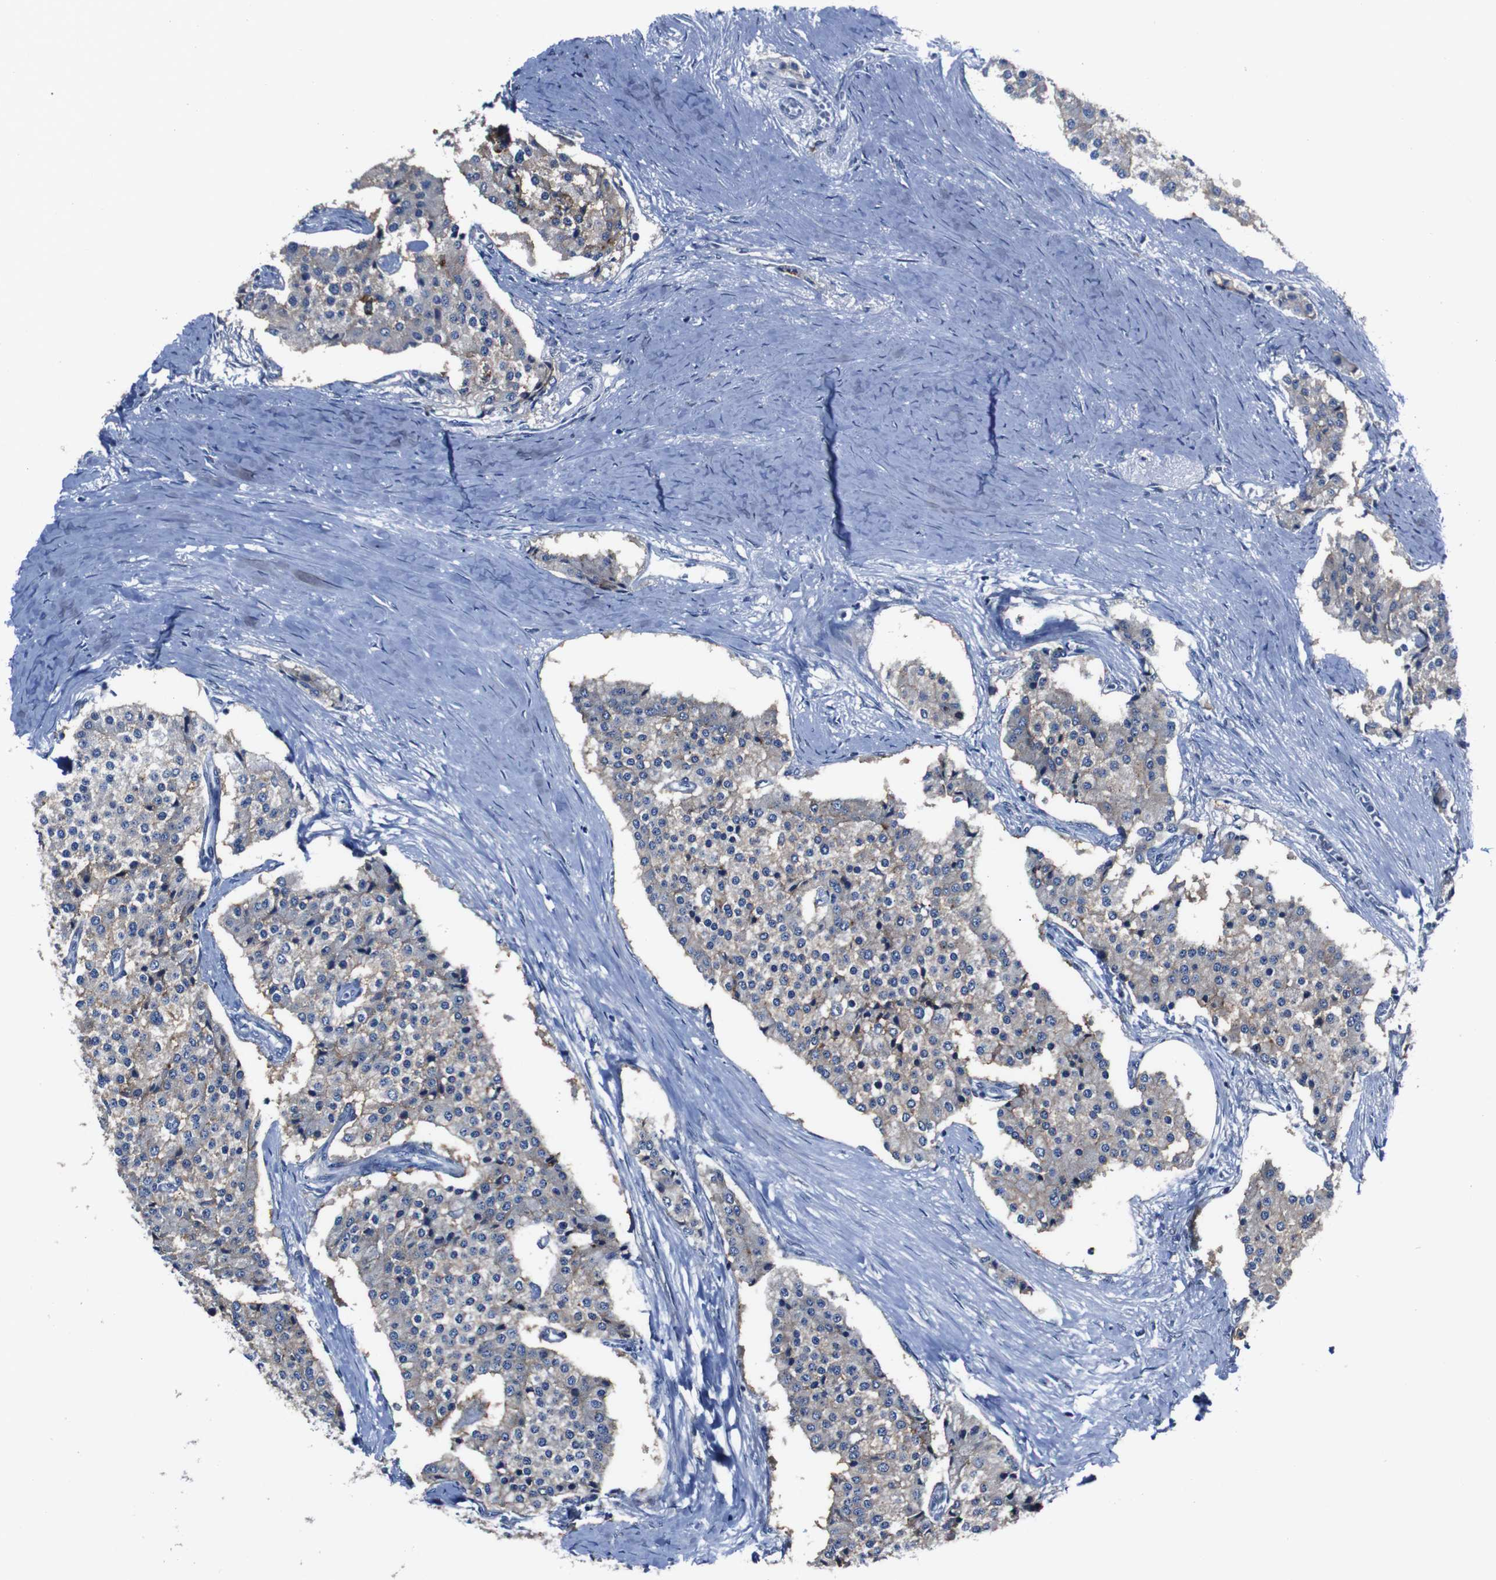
{"staining": {"intensity": "moderate", "quantity": ">75%", "location": "cytoplasmic/membranous"}, "tissue": "carcinoid", "cell_type": "Tumor cells", "image_type": "cancer", "snomed": [{"axis": "morphology", "description": "Carcinoid, malignant, NOS"}, {"axis": "topography", "description": "Colon"}], "caption": "Tumor cells exhibit moderate cytoplasmic/membranous staining in about >75% of cells in carcinoid.", "gene": "SEMA4B", "patient": {"sex": "female", "age": 52}}